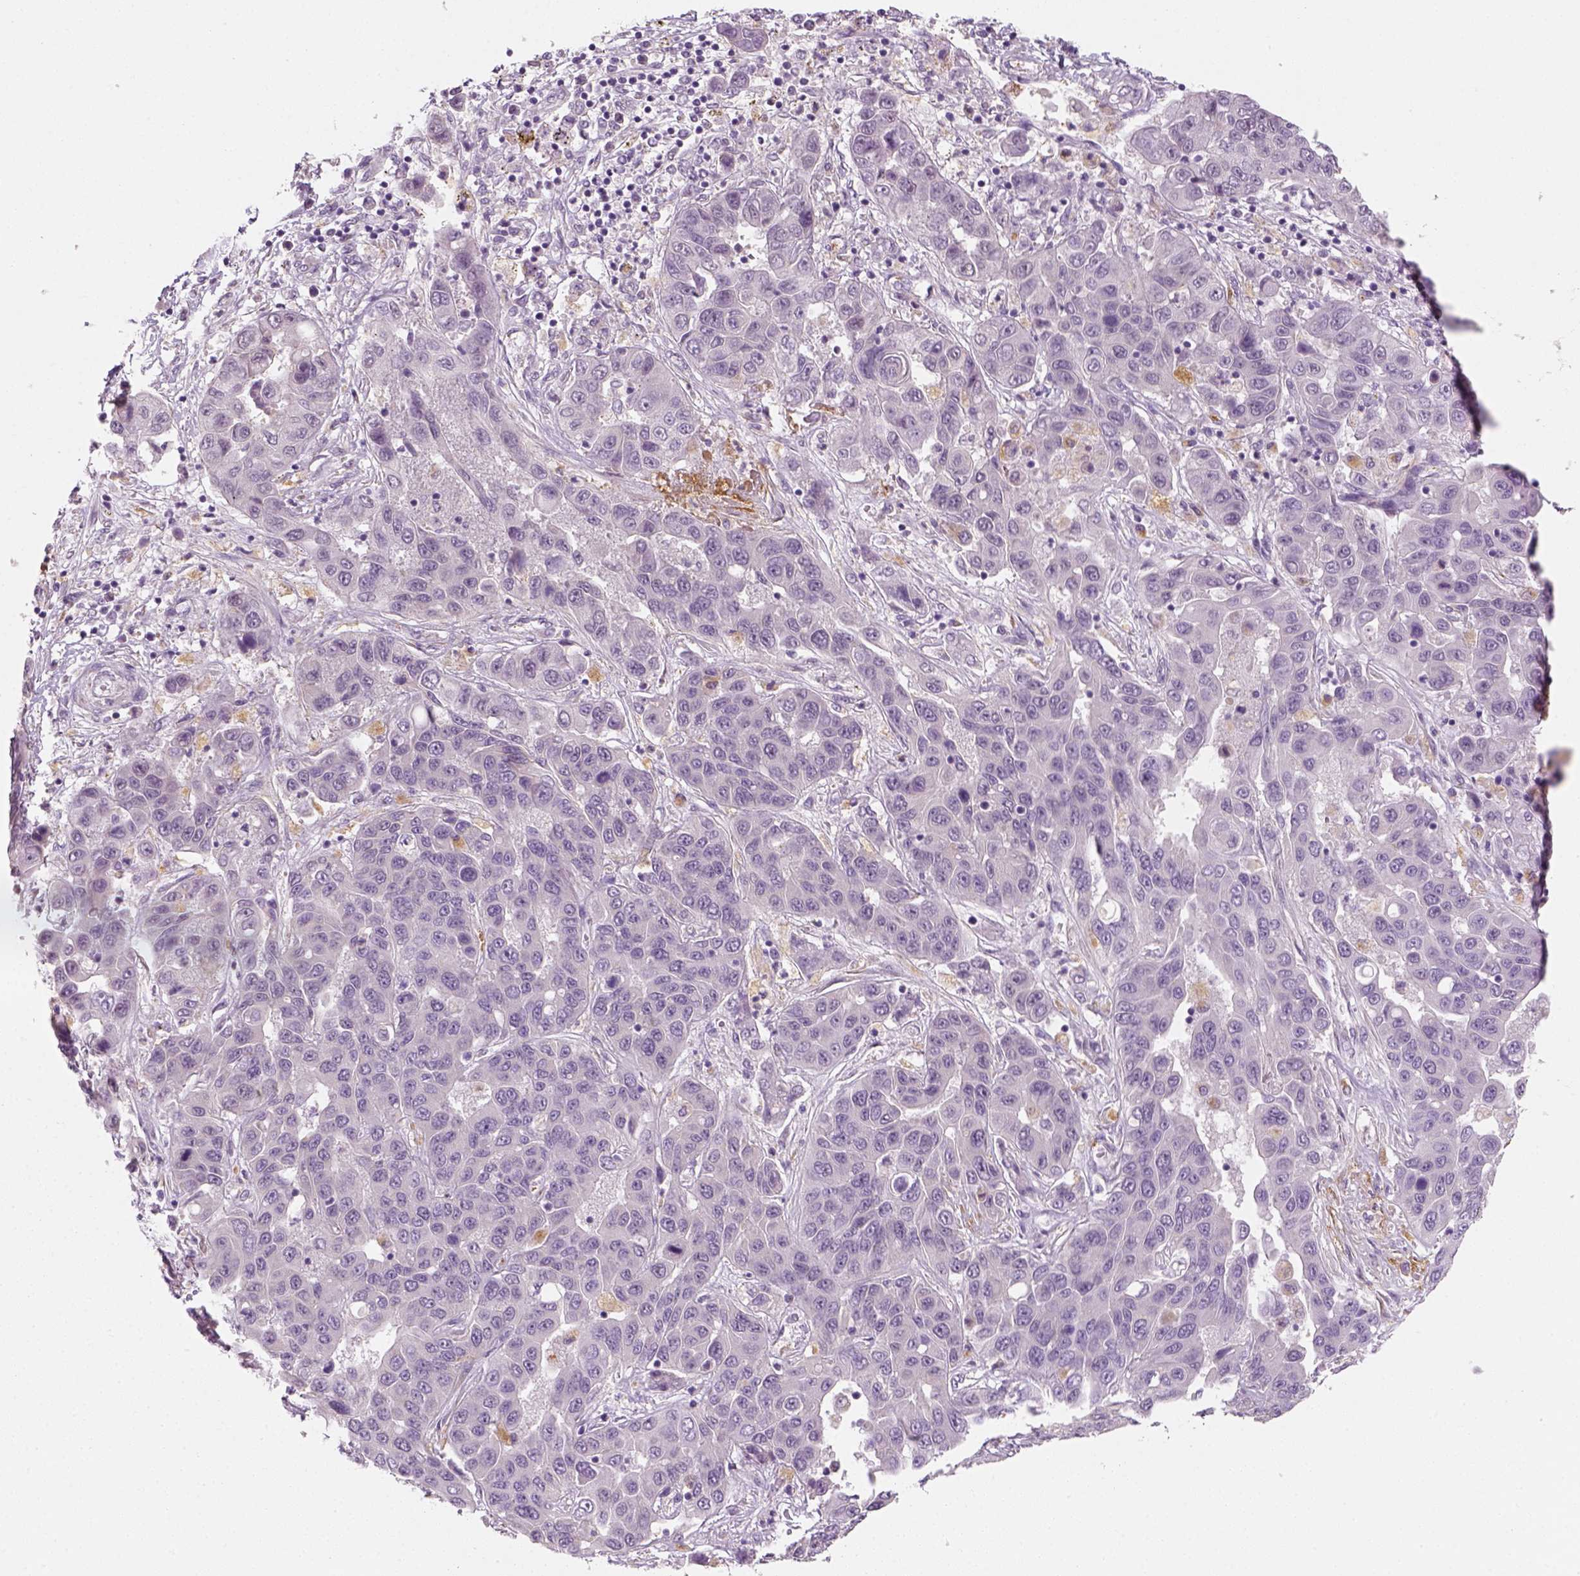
{"staining": {"intensity": "negative", "quantity": "none", "location": "none"}, "tissue": "liver cancer", "cell_type": "Tumor cells", "image_type": "cancer", "snomed": [{"axis": "morphology", "description": "Cholangiocarcinoma"}, {"axis": "topography", "description": "Liver"}], "caption": "Immunohistochemistry (IHC) image of neoplastic tissue: human liver cancer stained with DAB (3,3'-diaminobenzidine) displays no significant protein positivity in tumor cells.", "gene": "FAM163B", "patient": {"sex": "female", "age": 52}}